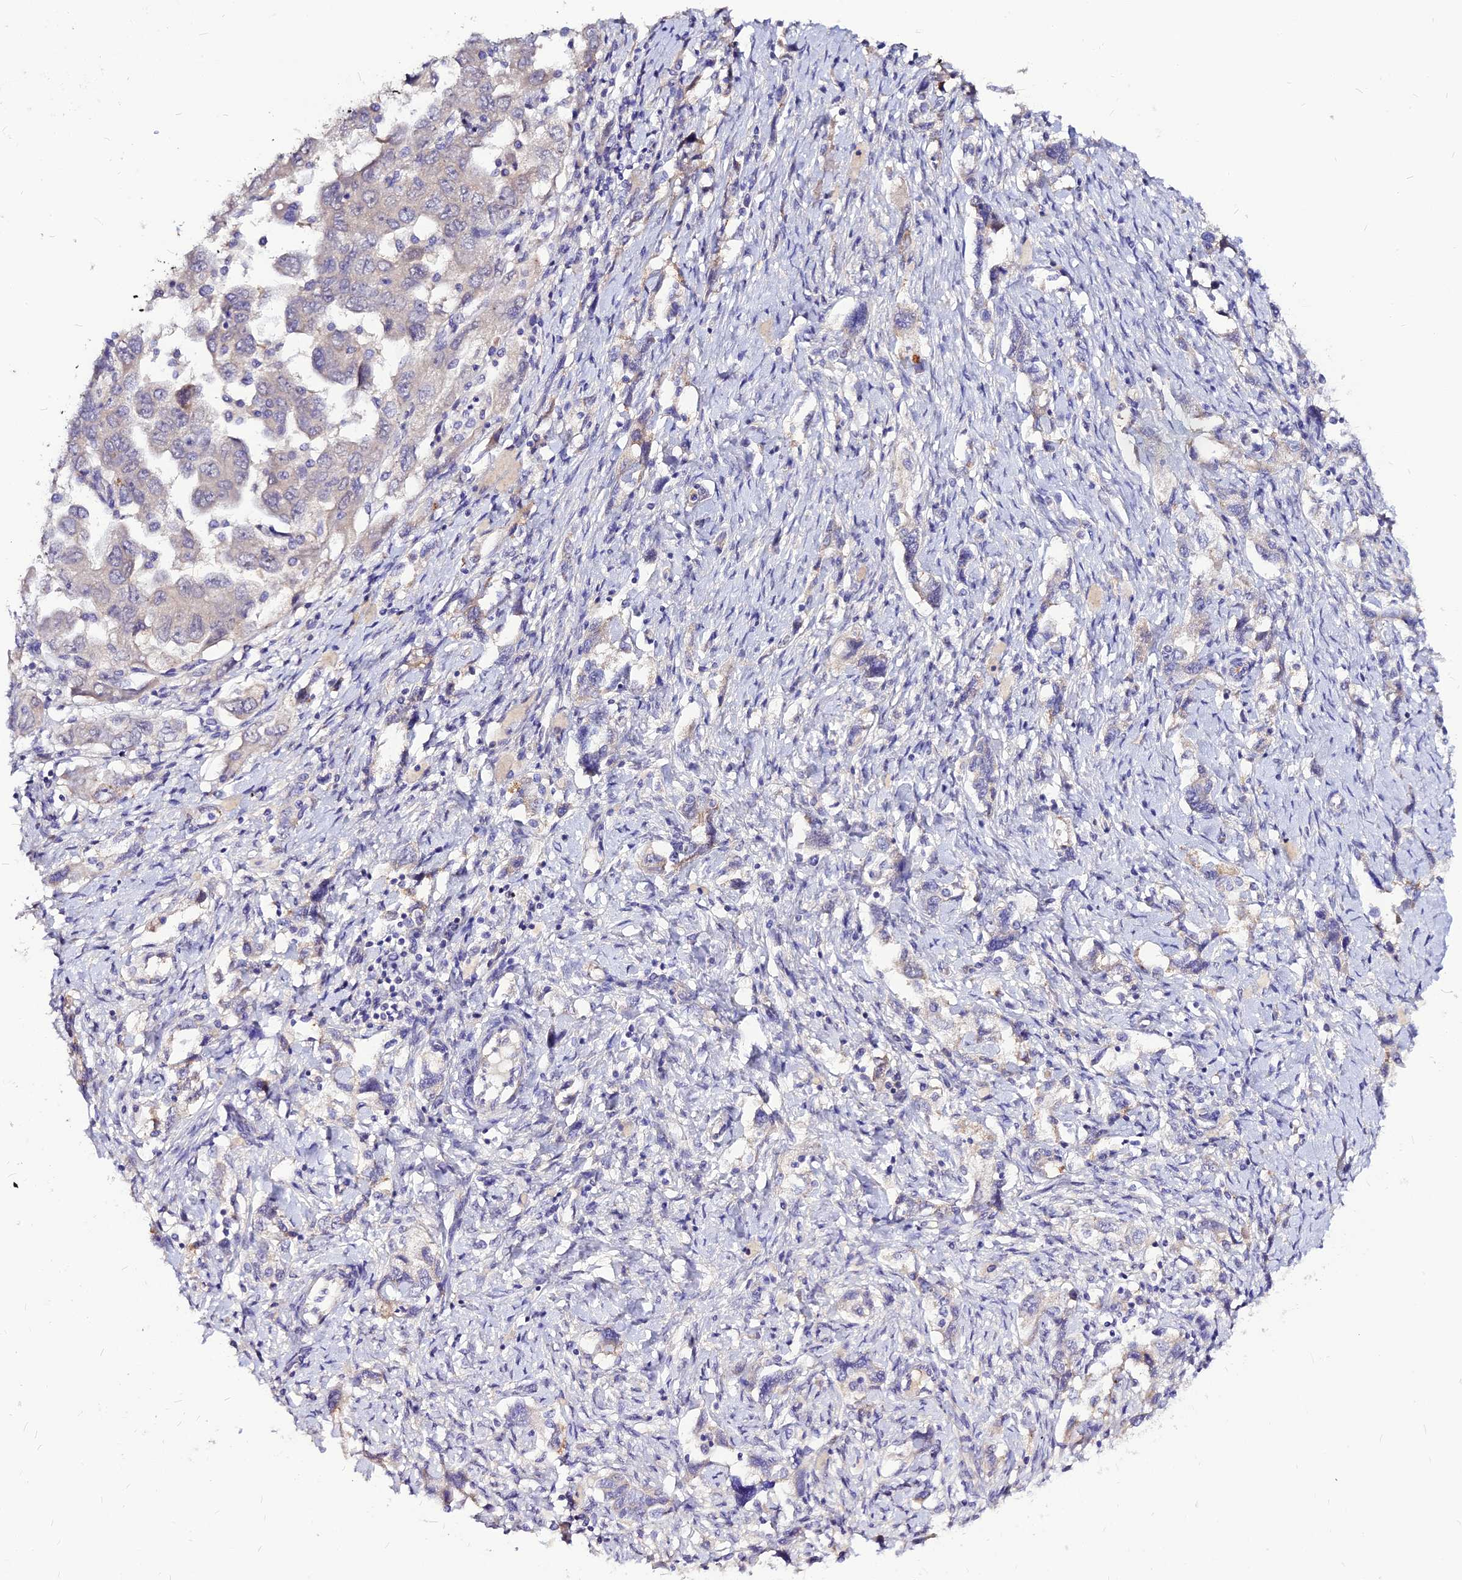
{"staining": {"intensity": "negative", "quantity": "none", "location": "none"}, "tissue": "ovarian cancer", "cell_type": "Tumor cells", "image_type": "cancer", "snomed": [{"axis": "morphology", "description": "Carcinoma, NOS"}, {"axis": "morphology", "description": "Cystadenocarcinoma, serous, NOS"}, {"axis": "topography", "description": "Ovary"}], "caption": "DAB (3,3'-diaminobenzidine) immunohistochemical staining of ovarian cancer exhibits no significant staining in tumor cells.", "gene": "CZIB", "patient": {"sex": "female", "age": 69}}